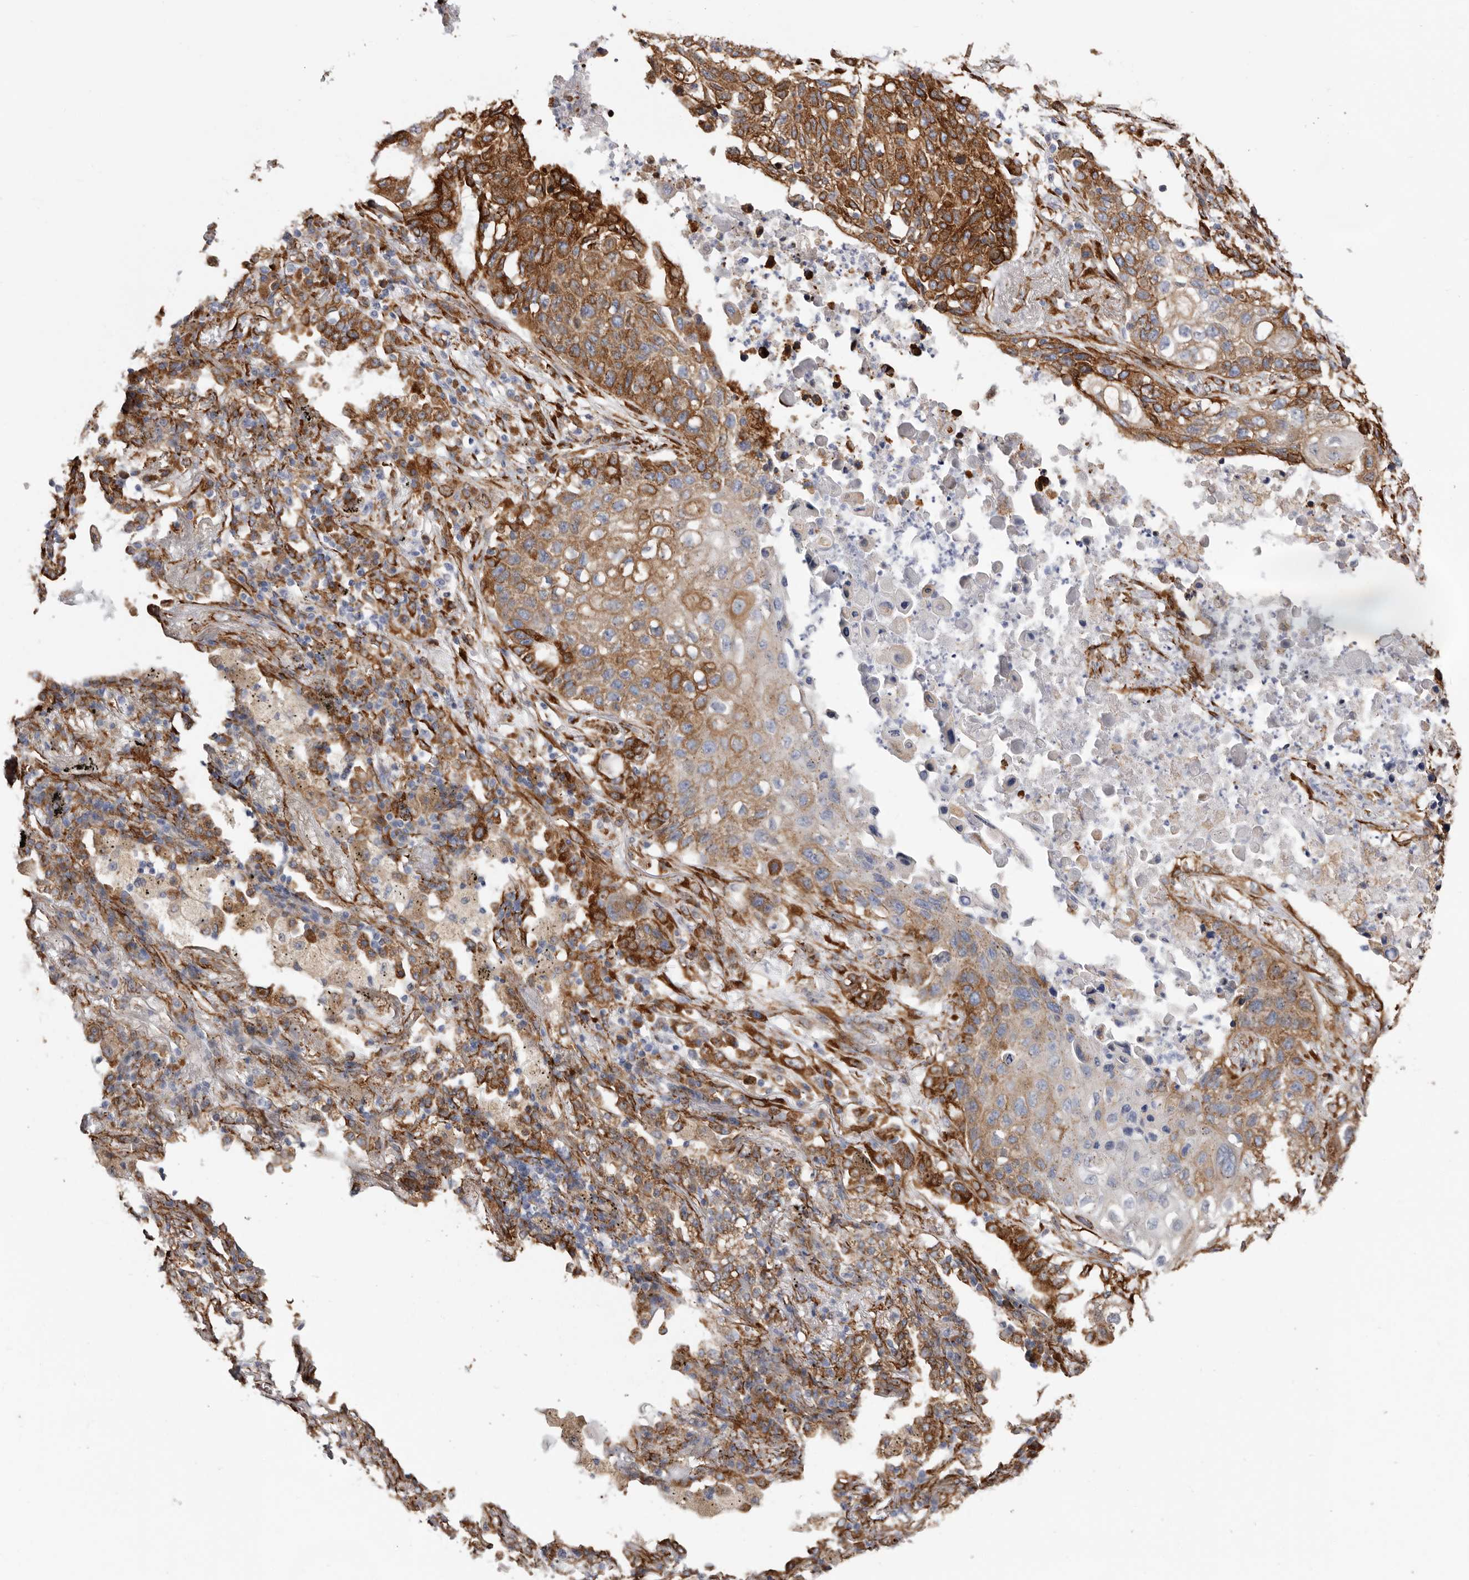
{"staining": {"intensity": "moderate", "quantity": ">75%", "location": "cytoplasmic/membranous"}, "tissue": "lung cancer", "cell_type": "Tumor cells", "image_type": "cancer", "snomed": [{"axis": "morphology", "description": "Squamous cell carcinoma, NOS"}, {"axis": "topography", "description": "Lung"}], "caption": "Squamous cell carcinoma (lung) stained with a brown dye displays moderate cytoplasmic/membranous positive expression in about >75% of tumor cells.", "gene": "SEMA3E", "patient": {"sex": "female", "age": 63}}